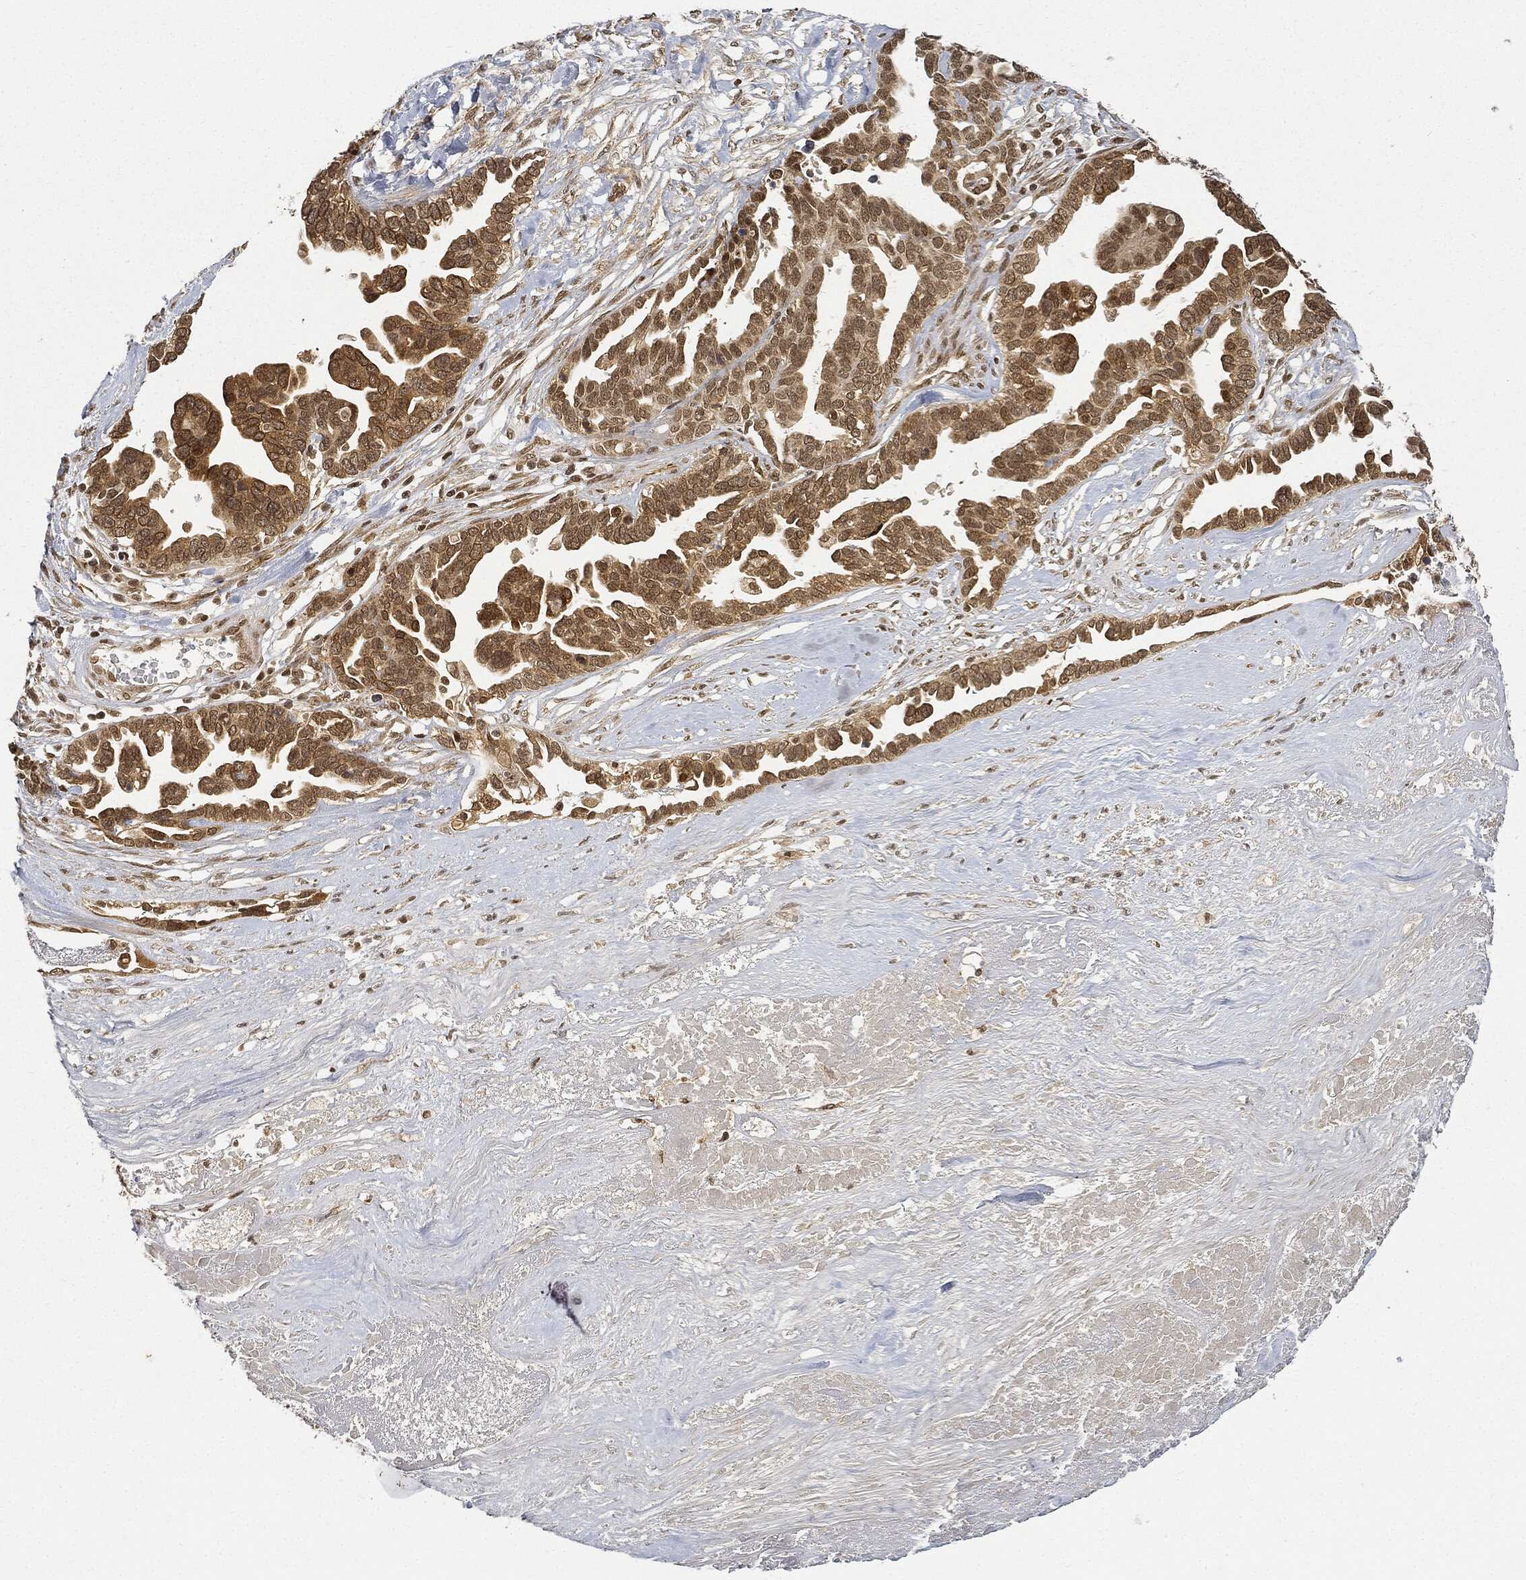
{"staining": {"intensity": "strong", "quantity": "25%-75%", "location": "cytoplasmic/membranous,nuclear"}, "tissue": "ovarian cancer", "cell_type": "Tumor cells", "image_type": "cancer", "snomed": [{"axis": "morphology", "description": "Cystadenocarcinoma, serous, NOS"}, {"axis": "topography", "description": "Ovary"}], "caption": "This histopathology image reveals serous cystadenocarcinoma (ovarian) stained with IHC to label a protein in brown. The cytoplasmic/membranous and nuclear of tumor cells show strong positivity for the protein. Nuclei are counter-stained blue.", "gene": "CIB1", "patient": {"sex": "female", "age": 54}}